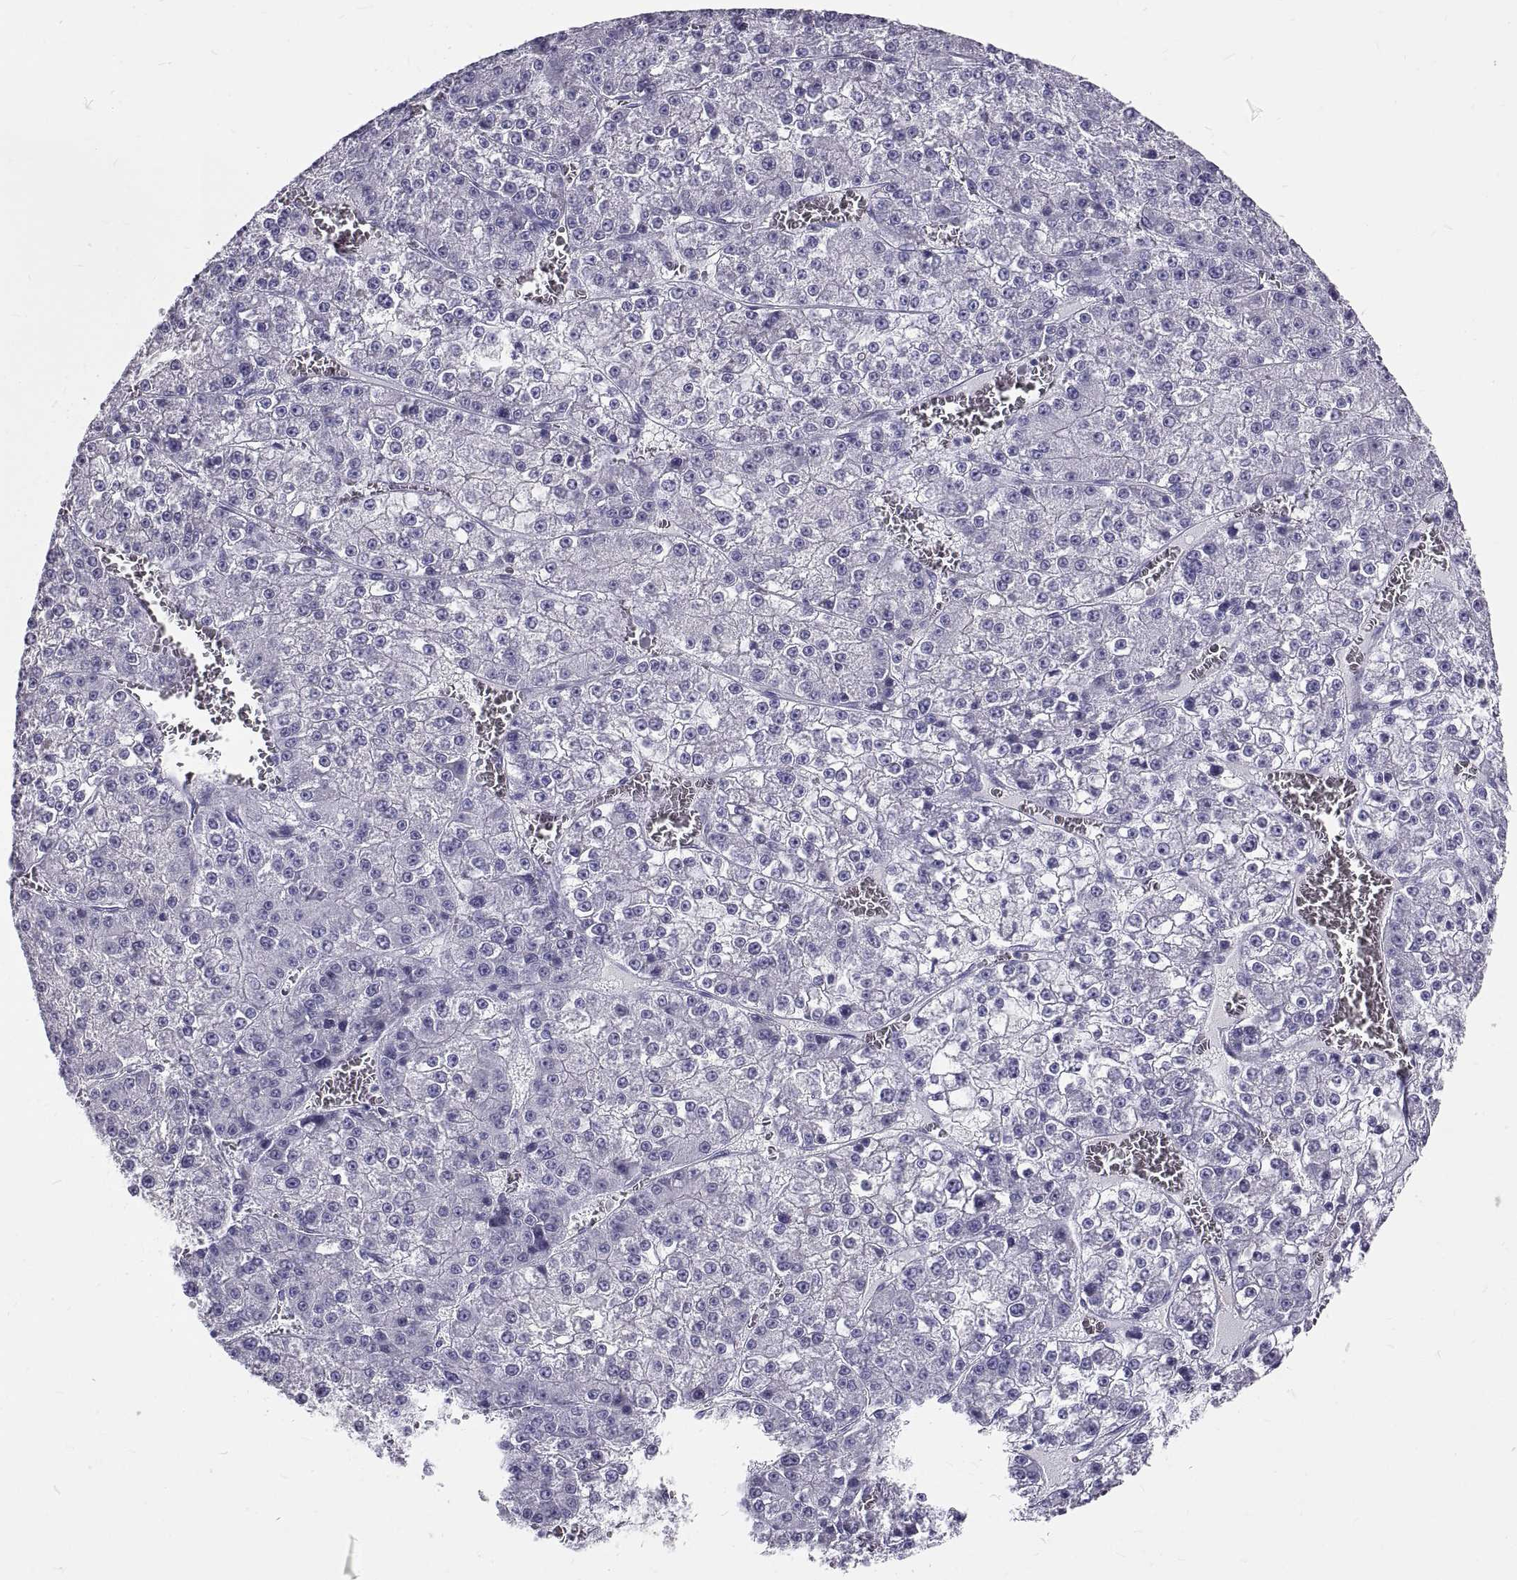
{"staining": {"intensity": "negative", "quantity": "none", "location": "none"}, "tissue": "liver cancer", "cell_type": "Tumor cells", "image_type": "cancer", "snomed": [{"axis": "morphology", "description": "Carcinoma, Hepatocellular, NOS"}, {"axis": "topography", "description": "Liver"}], "caption": "Liver cancer (hepatocellular carcinoma) was stained to show a protein in brown. There is no significant expression in tumor cells. (Immunohistochemistry, brightfield microscopy, high magnification).", "gene": "GNG12", "patient": {"sex": "female", "age": 73}}